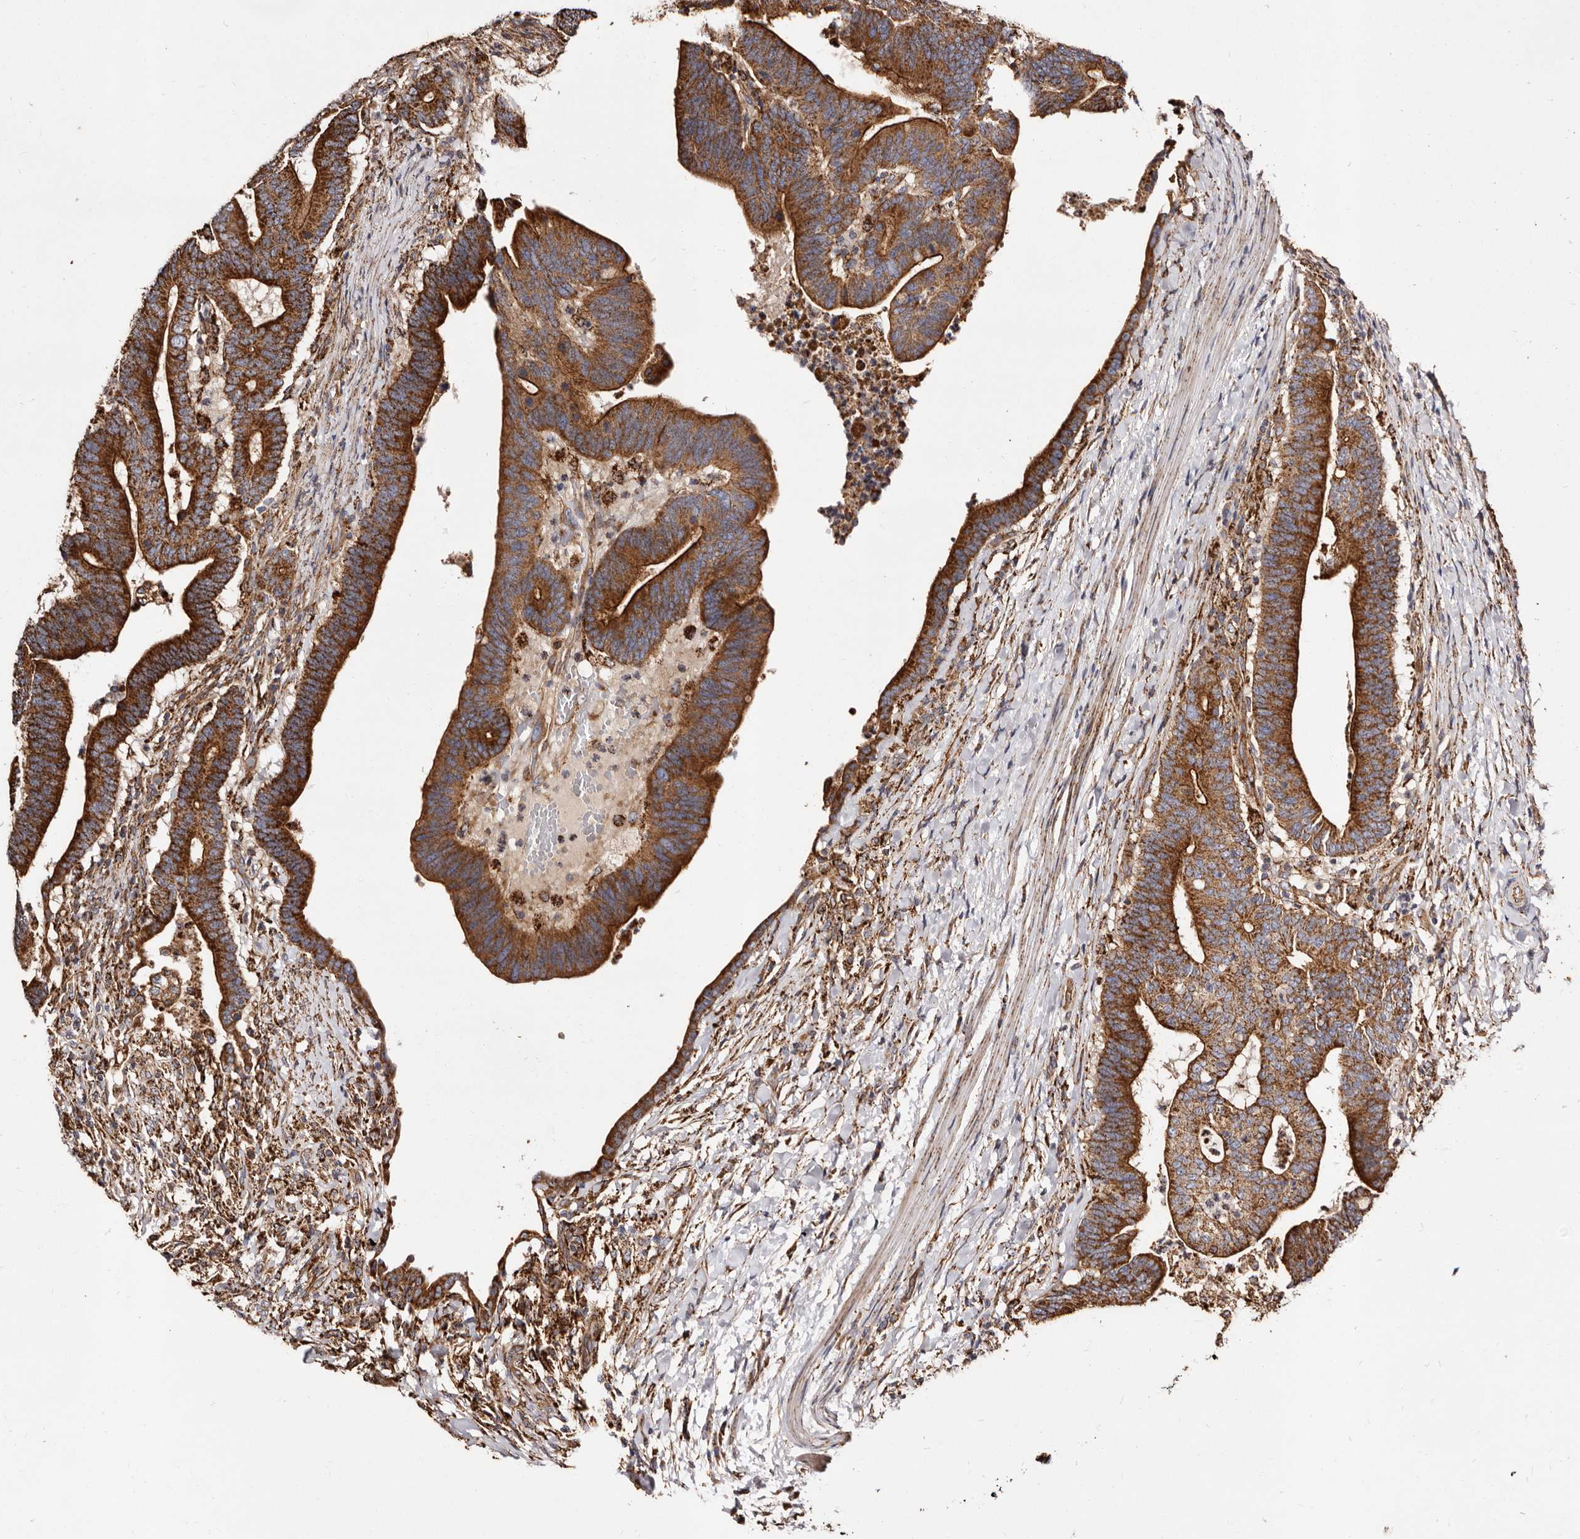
{"staining": {"intensity": "strong", "quantity": ">75%", "location": "cytoplasmic/membranous"}, "tissue": "colorectal cancer", "cell_type": "Tumor cells", "image_type": "cancer", "snomed": [{"axis": "morphology", "description": "Adenocarcinoma, NOS"}, {"axis": "topography", "description": "Colon"}], "caption": "The micrograph reveals a brown stain indicating the presence of a protein in the cytoplasmic/membranous of tumor cells in colorectal adenocarcinoma.", "gene": "LUZP1", "patient": {"sex": "female", "age": 66}}